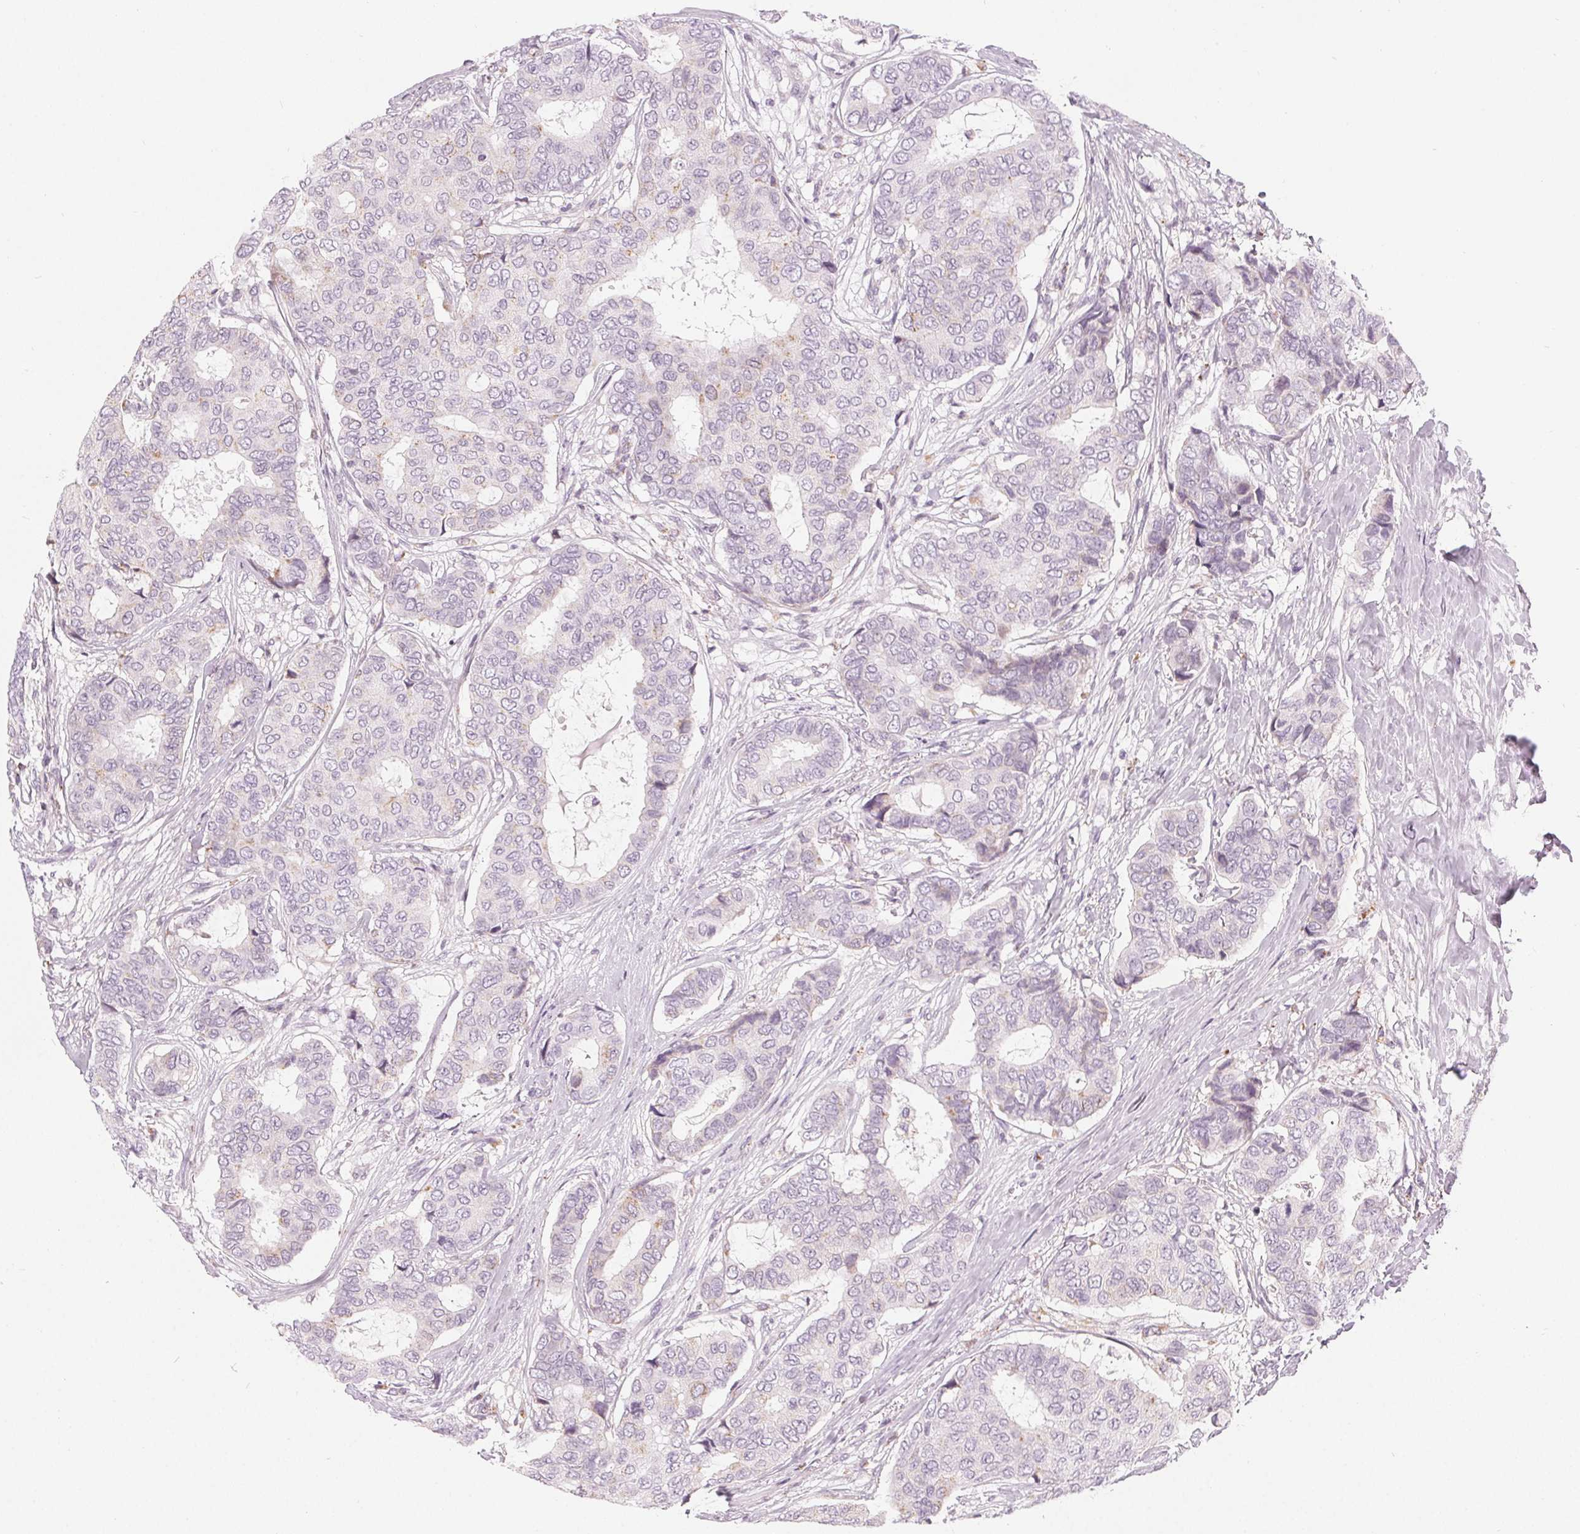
{"staining": {"intensity": "weak", "quantity": "<25%", "location": "cytoplasmic/membranous"}, "tissue": "breast cancer", "cell_type": "Tumor cells", "image_type": "cancer", "snomed": [{"axis": "morphology", "description": "Duct carcinoma"}, {"axis": "topography", "description": "Breast"}], "caption": "High magnification brightfield microscopy of breast intraductal carcinoma stained with DAB (3,3'-diaminobenzidine) (brown) and counterstained with hematoxylin (blue): tumor cells show no significant staining.", "gene": "HOPX", "patient": {"sex": "female", "age": 75}}